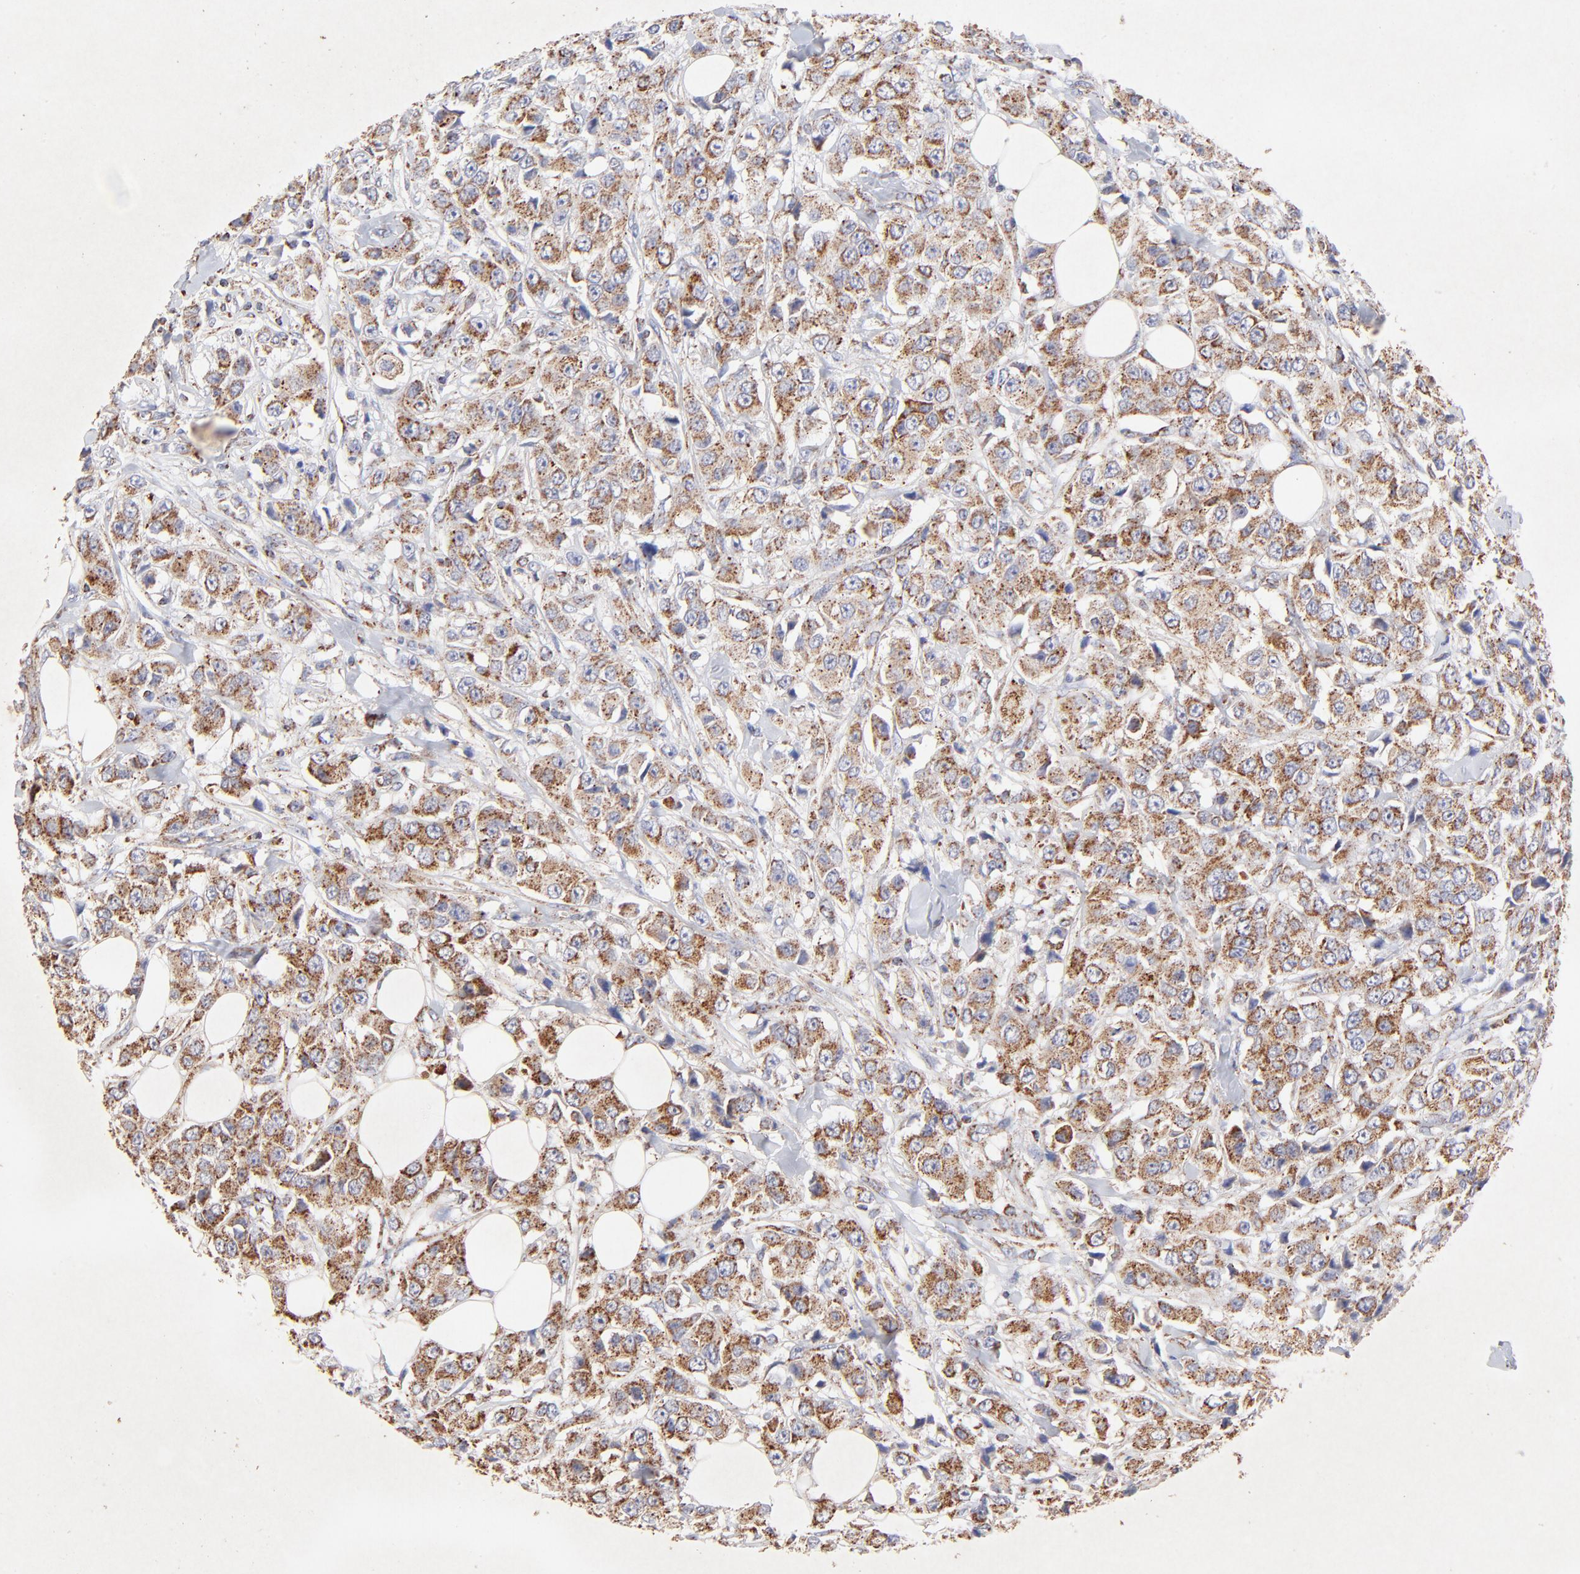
{"staining": {"intensity": "strong", "quantity": ">75%", "location": "cytoplasmic/membranous"}, "tissue": "breast cancer", "cell_type": "Tumor cells", "image_type": "cancer", "snomed": [{"axis": "morphology", "description": "Duct carcinoma"}, {"axis": "topography", "description": "Breast"}], "caption": "This photomicrograph displays IHC staining of breast invasive ductal carcinoma, with high strong cytoplasmic/membranous staining in about >75% of tumor cells.", "gene": "SSBP1", "patient": {"sex": "female", "age": 58}}